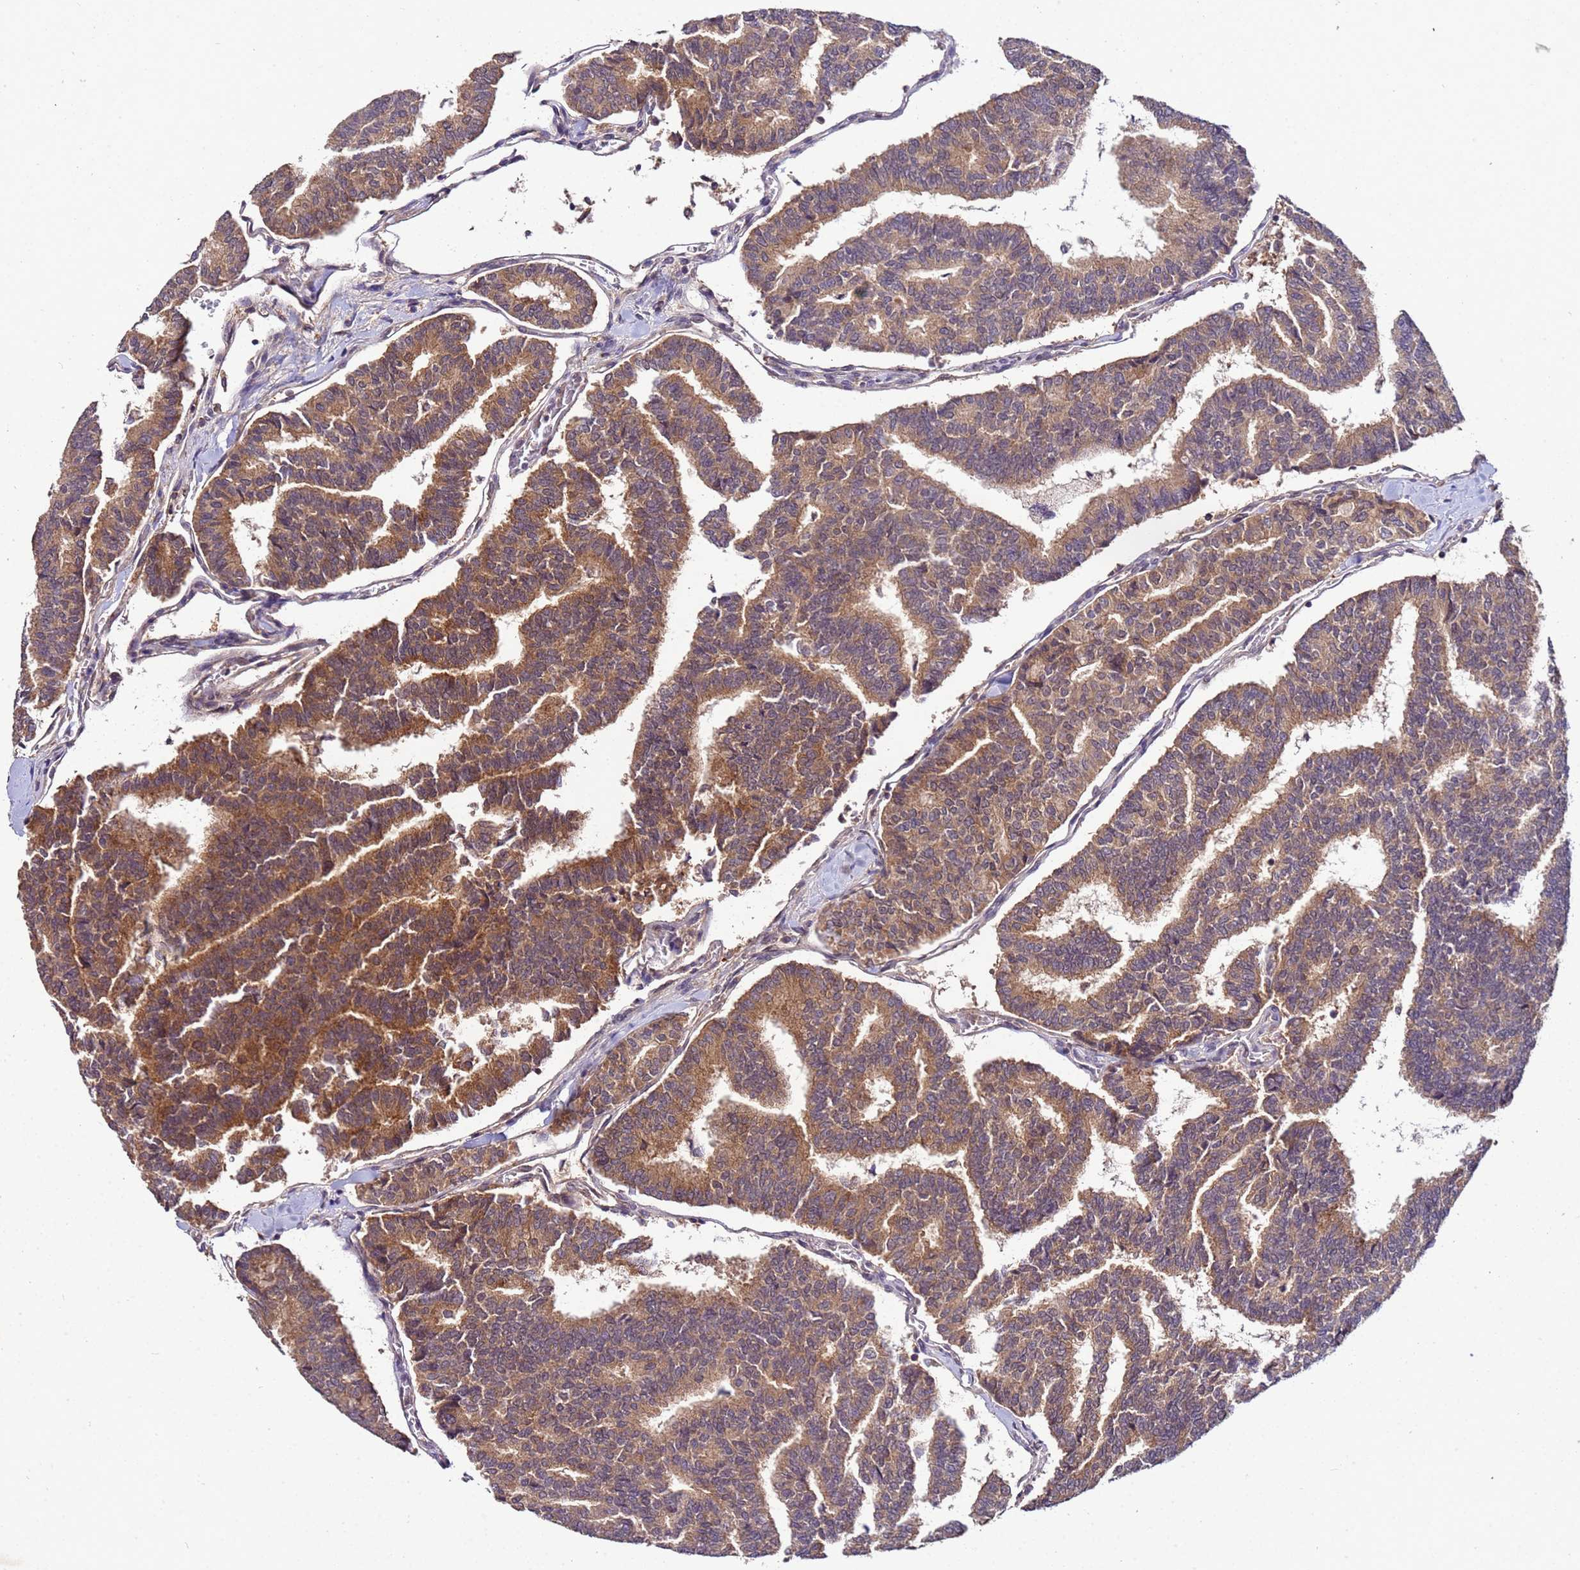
{"staining": {"intensity": "moderate", "quantity": ">75%", "location": "cytoplasmic/membranous"}, "tissue": "thyroid cancer", "cell_type": "Tumor cells", "image_type": "cancer", "snomed": [{"axis": "morphology", "description": "Papillary adenocarcinoma, NOS"}, {"axis": "topography", "description": "Thyroid gland"}], "caption": "A medium amount of moderate cytoplasmic/membranous expression is present in about >75% of tumor cells in thyroid papillary adenocarcinoma tissue. The protein of interest is shown in brown color, while the nuclei are stained blue.", "gene": "GSPT2", "patient": {"sex": "female", "age": 35}}